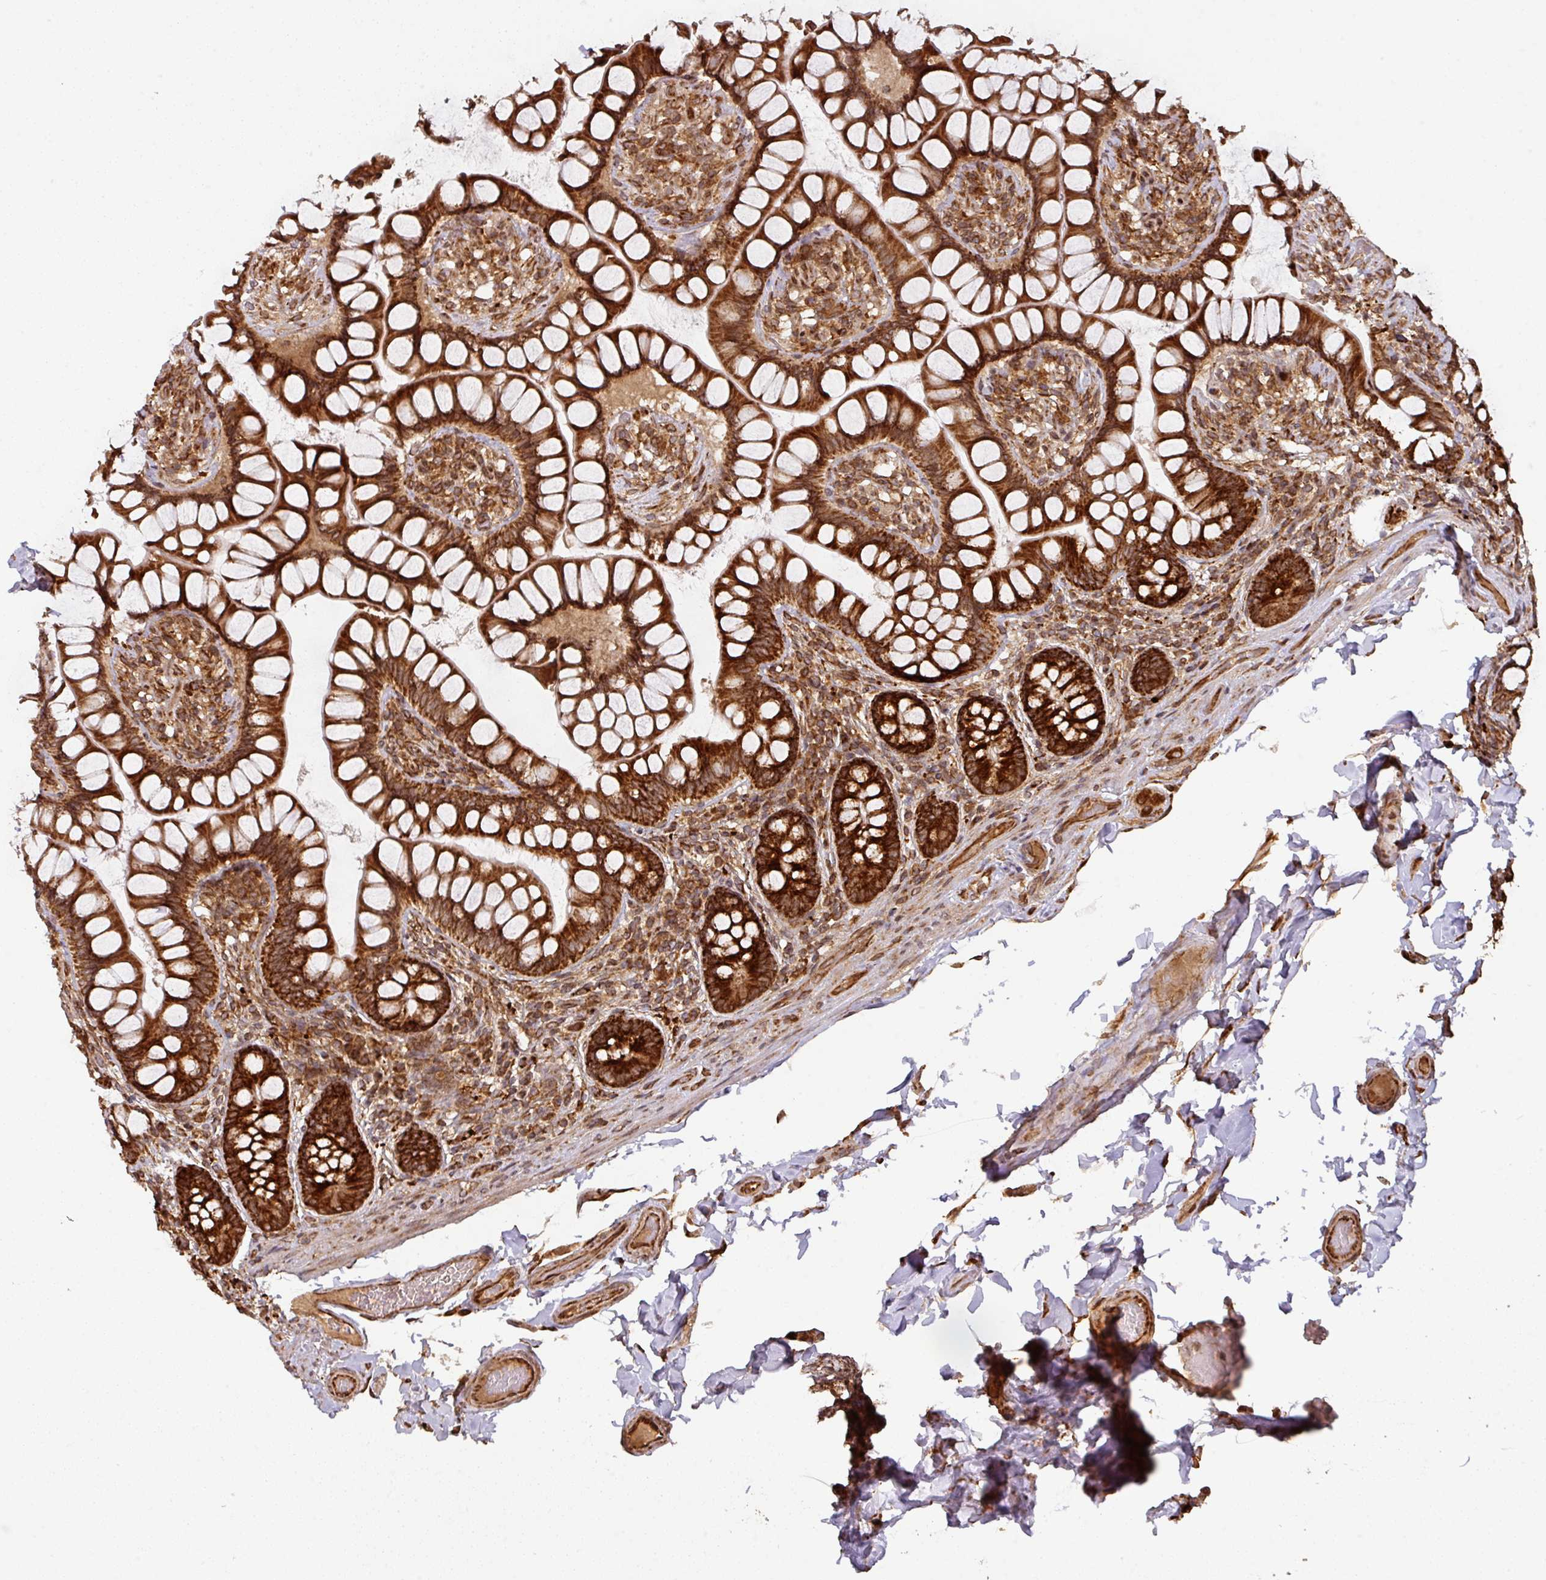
{"staining": {"intensity": "strong", "quantity": ">75%", "location": "cytoplasmic/membranous"}, "tissue": "small intestine", "cell_type": "Glandular cells", "image_type": "normal", "snomed": [{"axis": "morphology", "description": "Normal tissue, NOS"}, {"axis": "topography", "description": "Small intestine"}], "caption": "High-power microscopy captured an immunohistochemistry (IHC) micrograph of normal small intestine, revealing strong cytoplasmic/membranous positivity in about >75% of glandular cells. Nuclei are stained in blue.", "gene": "TRAP1", "patient": {"sex": "male", "age": 70}}